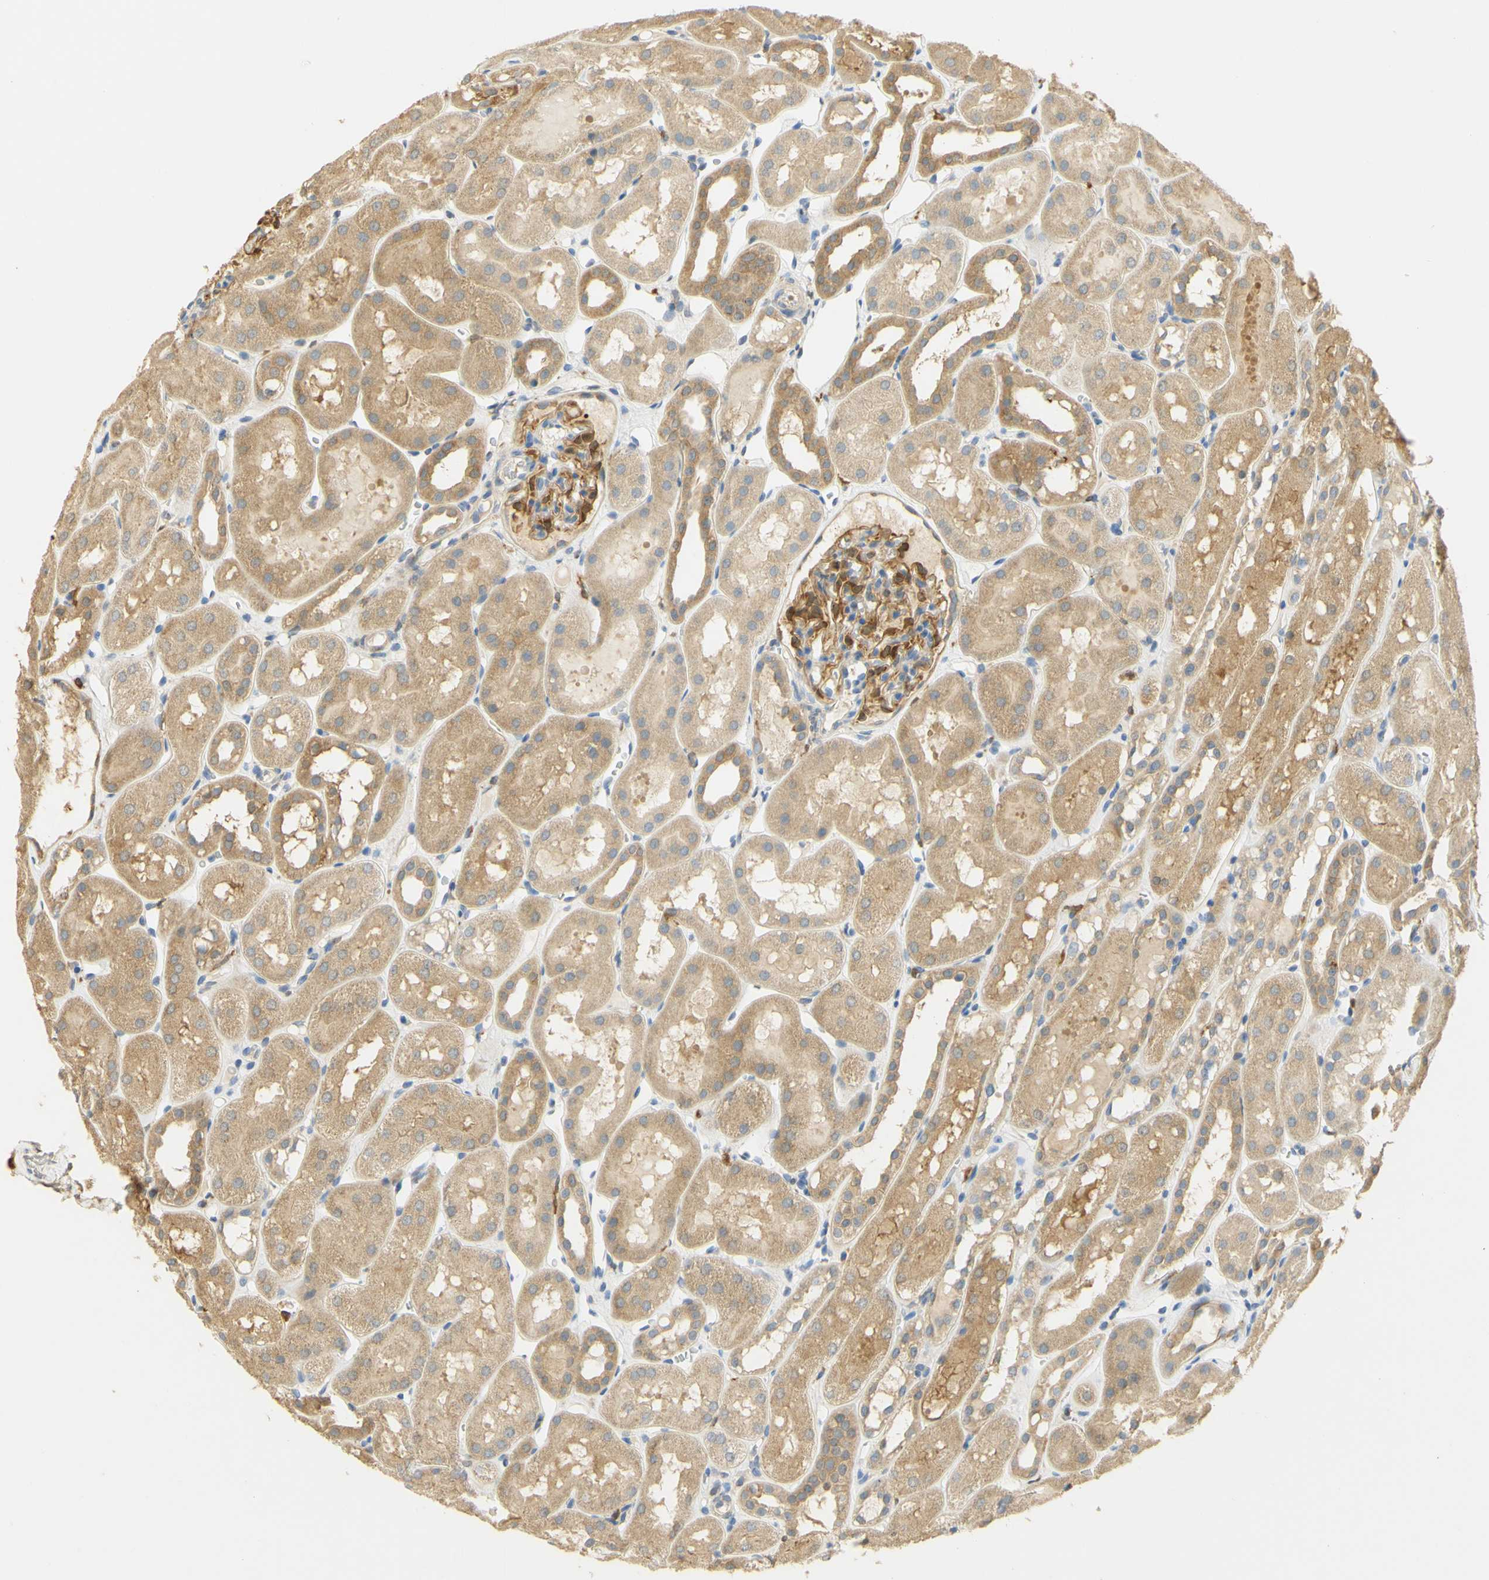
{"staining": {"intensity": "moderate", "quantity": "25%-75%", "location": "cytoplasmic/membranous"}, "tissue": "kidney", "cell_type": "Cells in glomeruli", "image_type": "normal", "snomed": [{"axis": "morphology", "description": "Normal tissue, NOS"}, {"axis": "topography", "description": "Kidney"}, {"axis": "topography", "description": "Urinary bladder"}], "caption": "The micrograph demonstrates immunohistochemical staining of unremarkable kidney. There is moderate cytoplasmic/membranous expression is present in about 25%-75% of cells in glomeruli. (DAB (3,3'-diaminobenzidine) IHC, brown staining for protein, blue staining for nuclei).", "gene": "PAK1", "patient": {"sex": "male", "age": 16}}